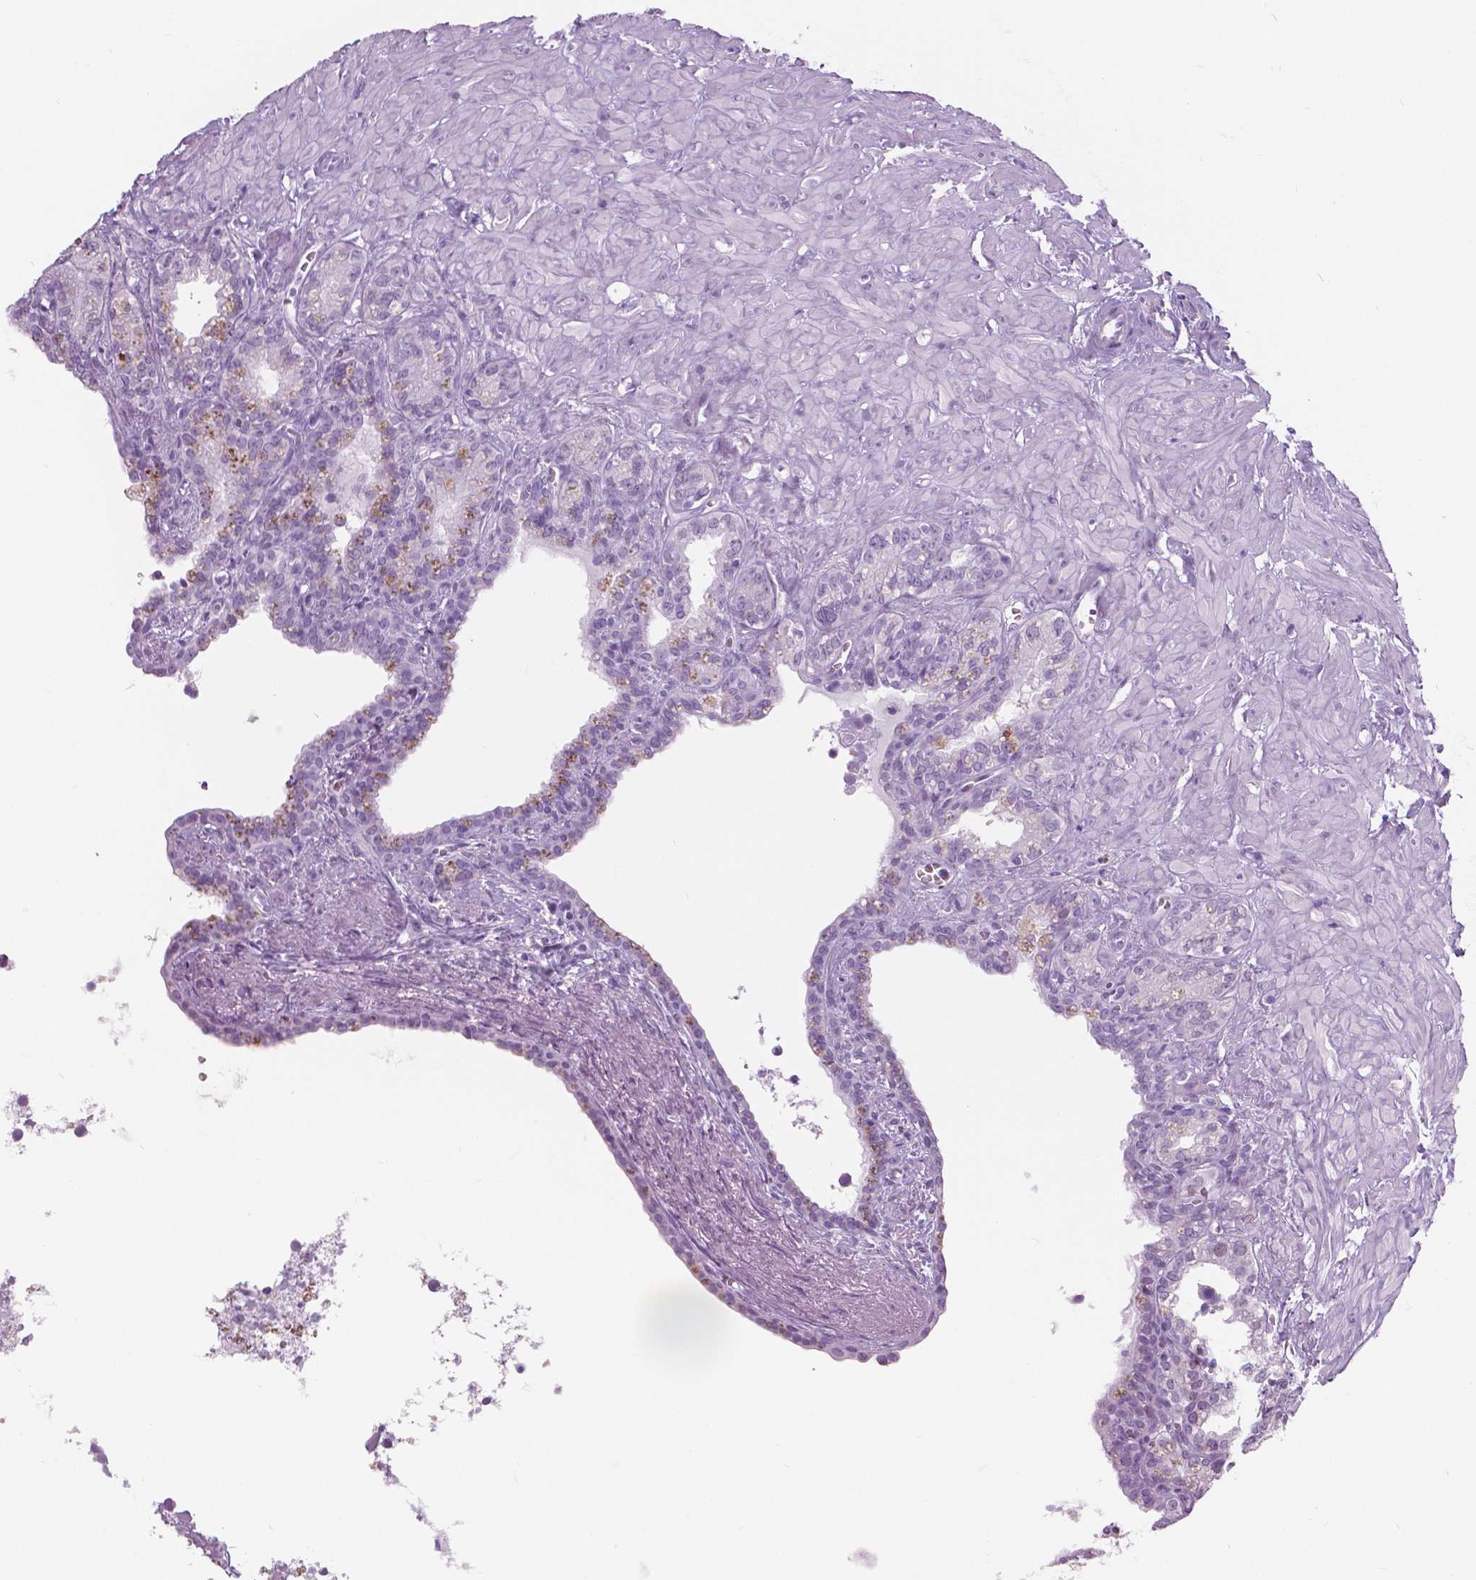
{"staining": {"intensity": "negative", "quantity": "none", "location": "none"}, "tissue": "seminal vesicle", "cell_type": "Glandular cells", "image_type": "normal", "snomed": [{"axis": "morphology", "description": "Normal tissue, NOS"}, {"axis": "morphology", "description": "Urothelial carcinoma, NOS"}, {"axis": "topography", "description": "Urinary bladder"}, {"axis": "topography", "description": "Seminal veicle"}], "caption": "The image reveals no significant staining in glandular cells of seminal vesicle. (DAB (3,3'-diaminobenzidine) immunohistochemistry (IHC), high magnification).", "gene": "SFTPD", "patient": {"sex": "male", "age": 76}}